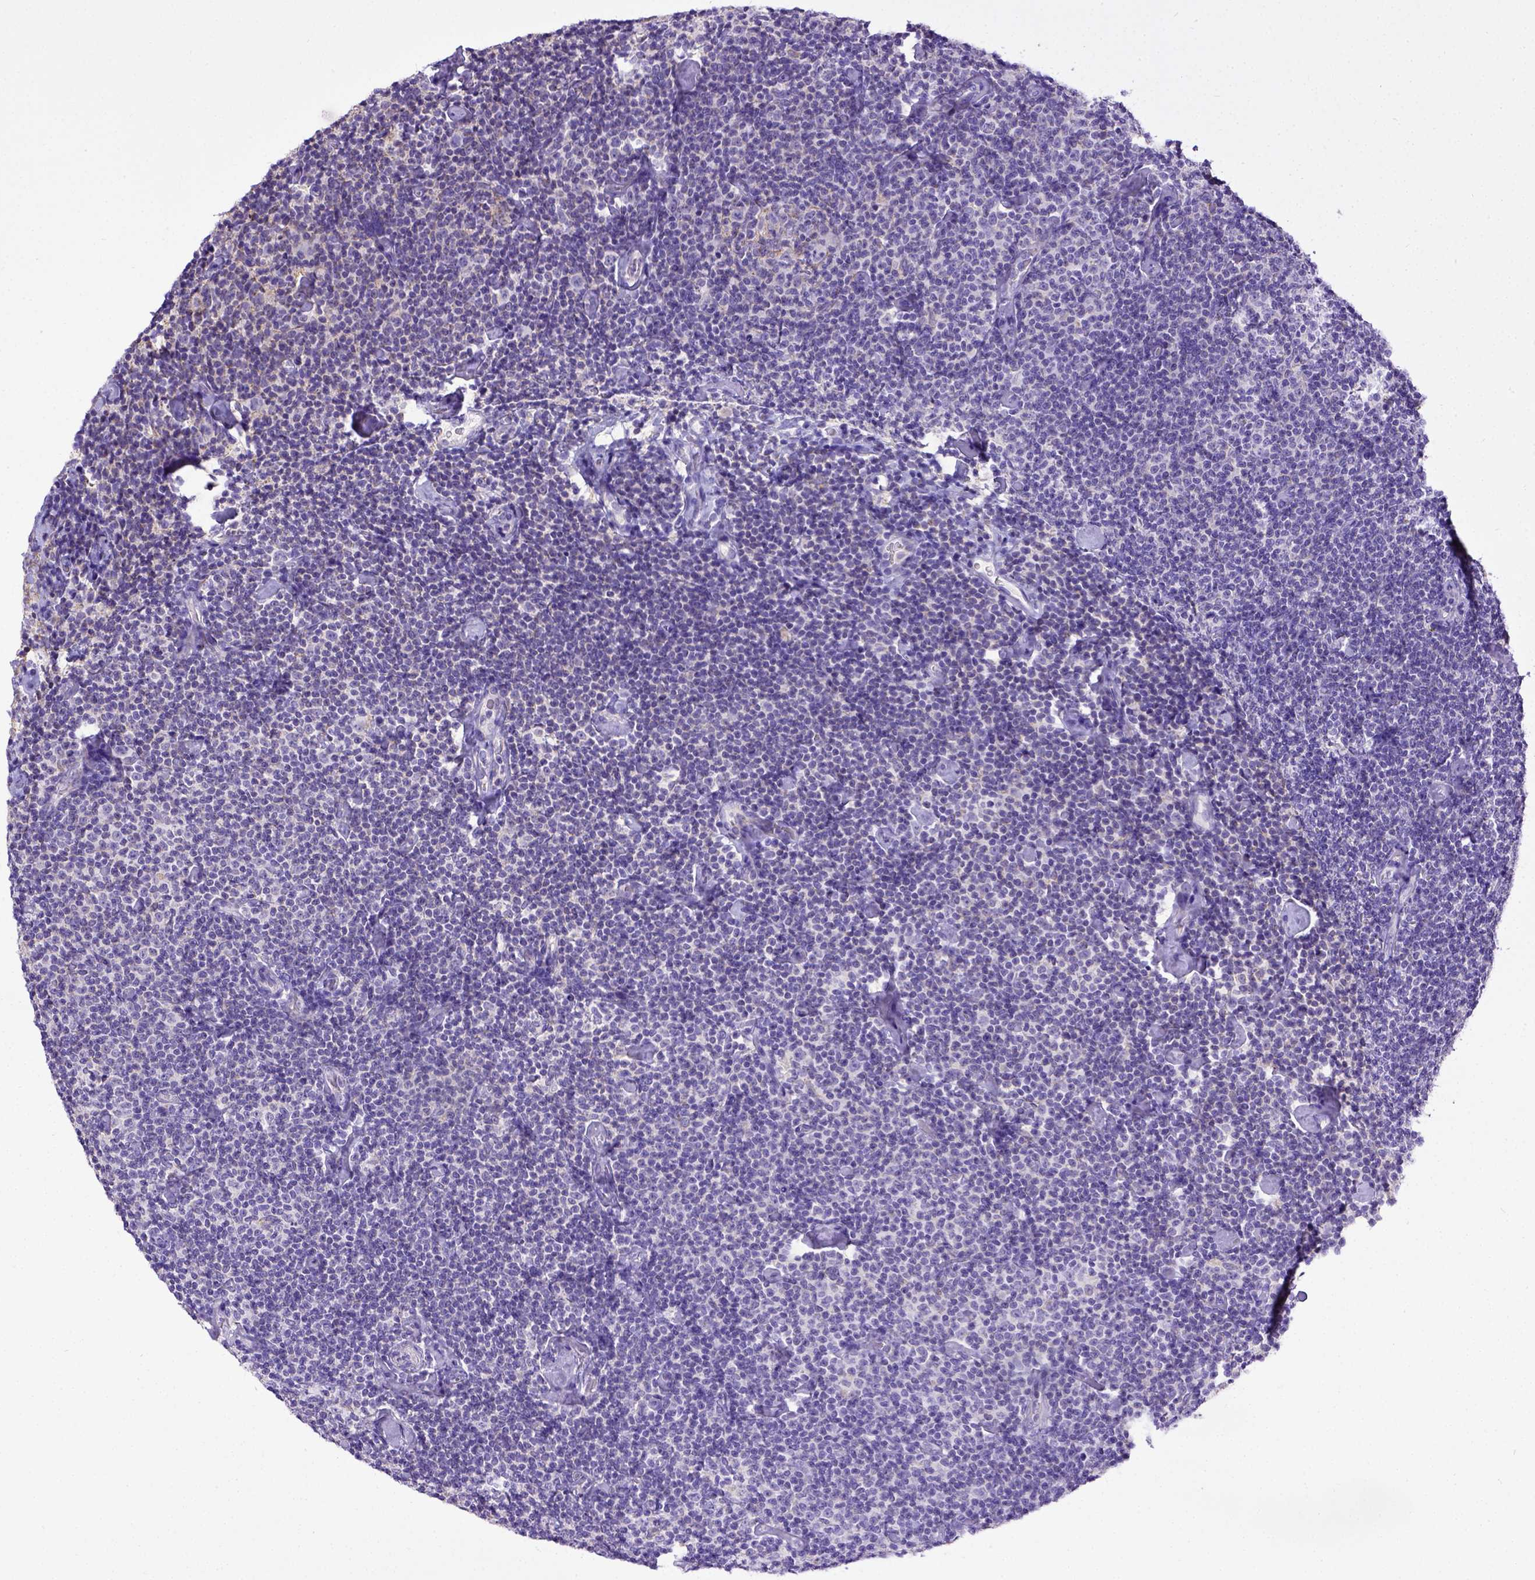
{"staining": {"intensity": "negative", "quantity": "none", "location": "none"}, "tissue": "lymphoma", "cell_type": "Tumor cells", "image_type": "cancer", "snomed": [{"axis": "morphology", "description": "Malignant lymphoma, non-Hodgkin's type, Low grade"}, {"axis": "topography", "description": "Lymph node"}], "caption": "Tumor cells are negative for brown protein staining in low-grade malignant lymphoma, non-Hodgkin's type.", "gene": "SPEF1", "patient": {"sex": "male", "age": 81}}